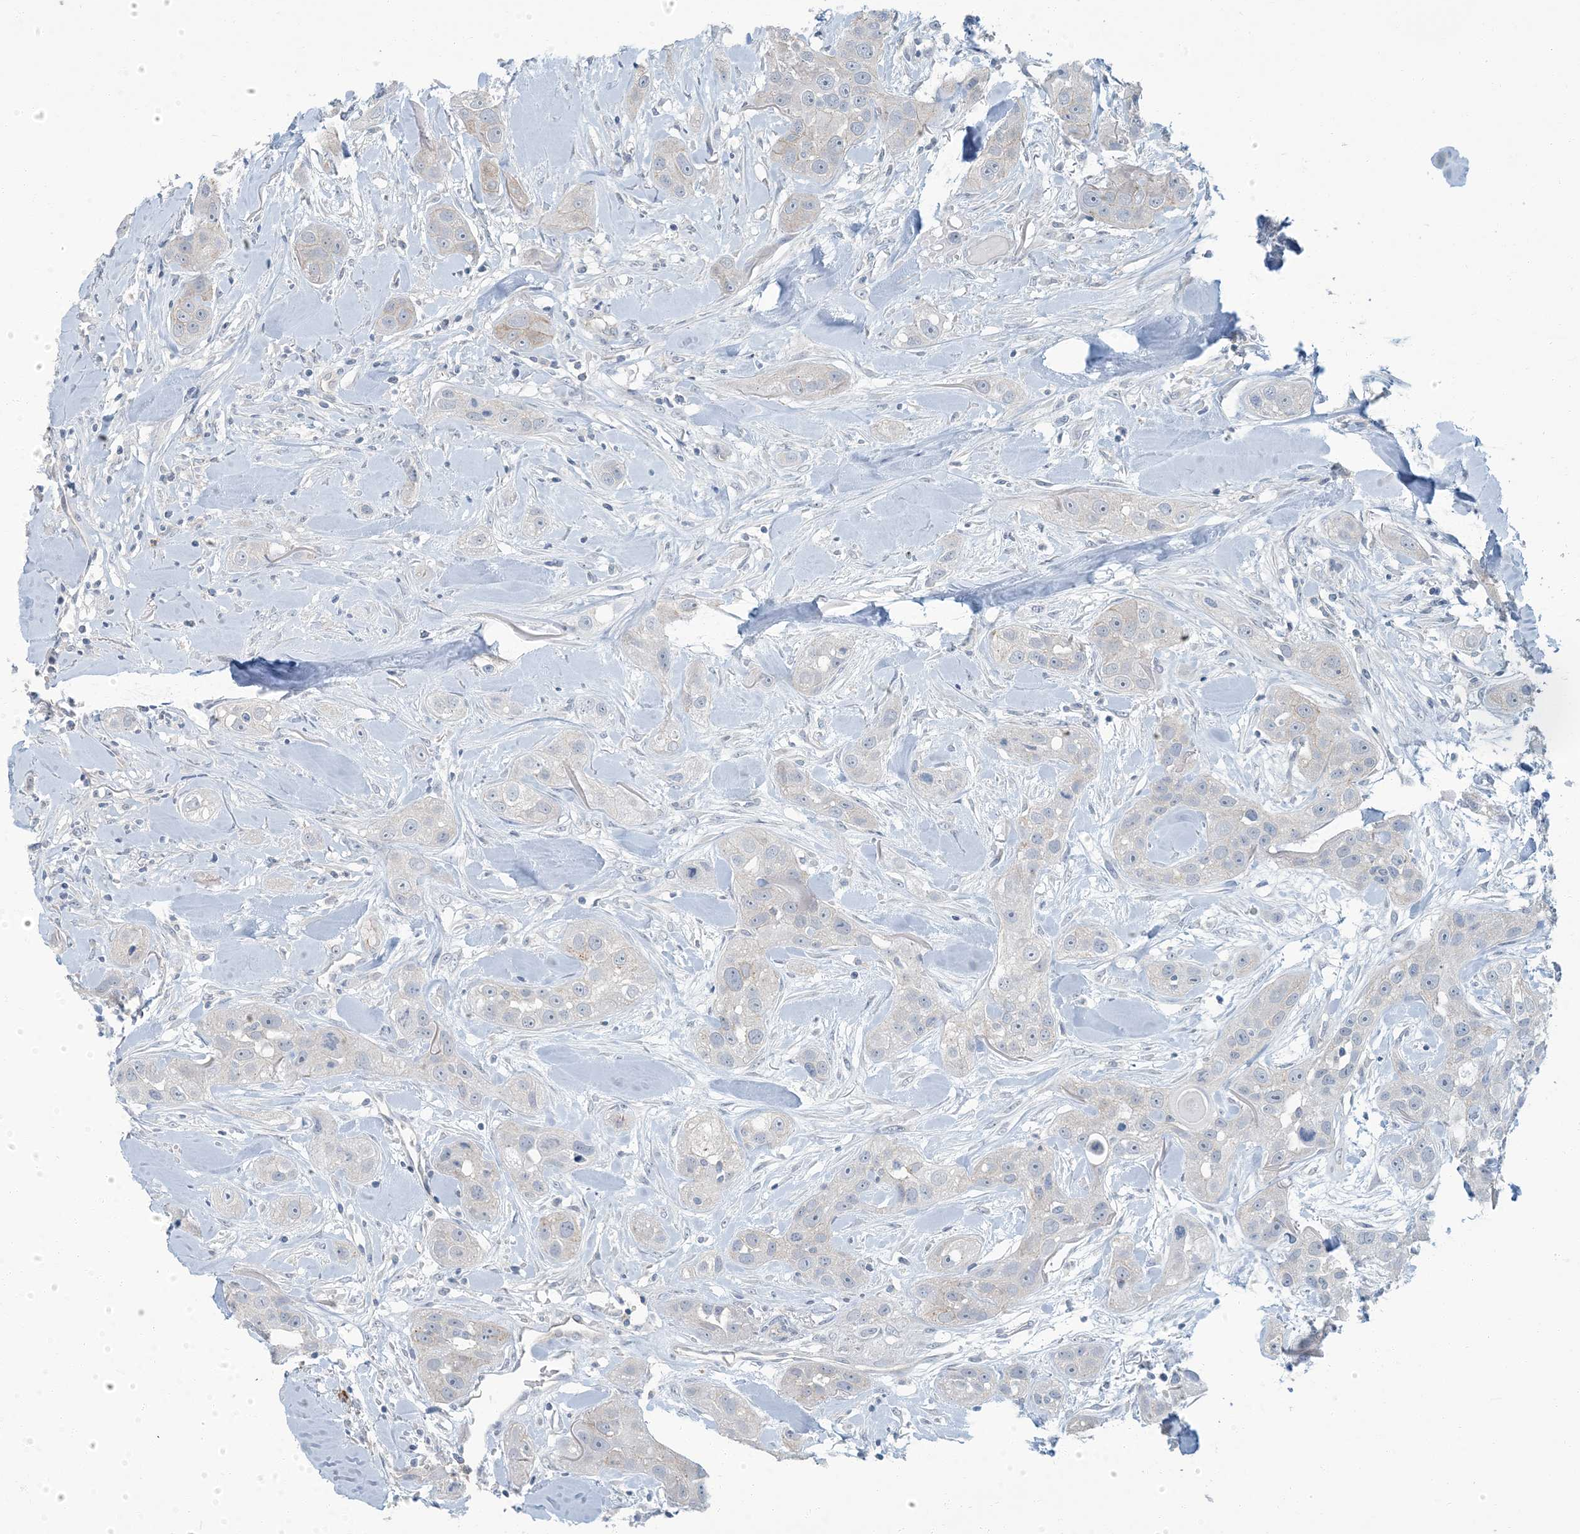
{"staining": {"intensity": "negative", "quantity": "none", "location": "none"}, "tissue": "head and neck cancer", "cell_type": "Tumor cells", "image_type": "cancer", "snomed": [{"axis": "morphology", "description": "Normal tissue, NOS"}, {"axis": "morphology", "description": "Squamous cell carcinoma, NOS"}, {"axis": "topography", "description": "Skeletal muscle"}, {"axis": "topography", "description": "Head-Neck"}], "caption": "Immunohistochemistry (IHC) image of neoplastic tissue: human head and neck squamous cell carcinoma stained with DAB (3,3'-diaminobenzidine) displays no significant protein positivity in tumor cells.", "gene": "EPHA4", "patient": {"sex": "male", "age": 51}}